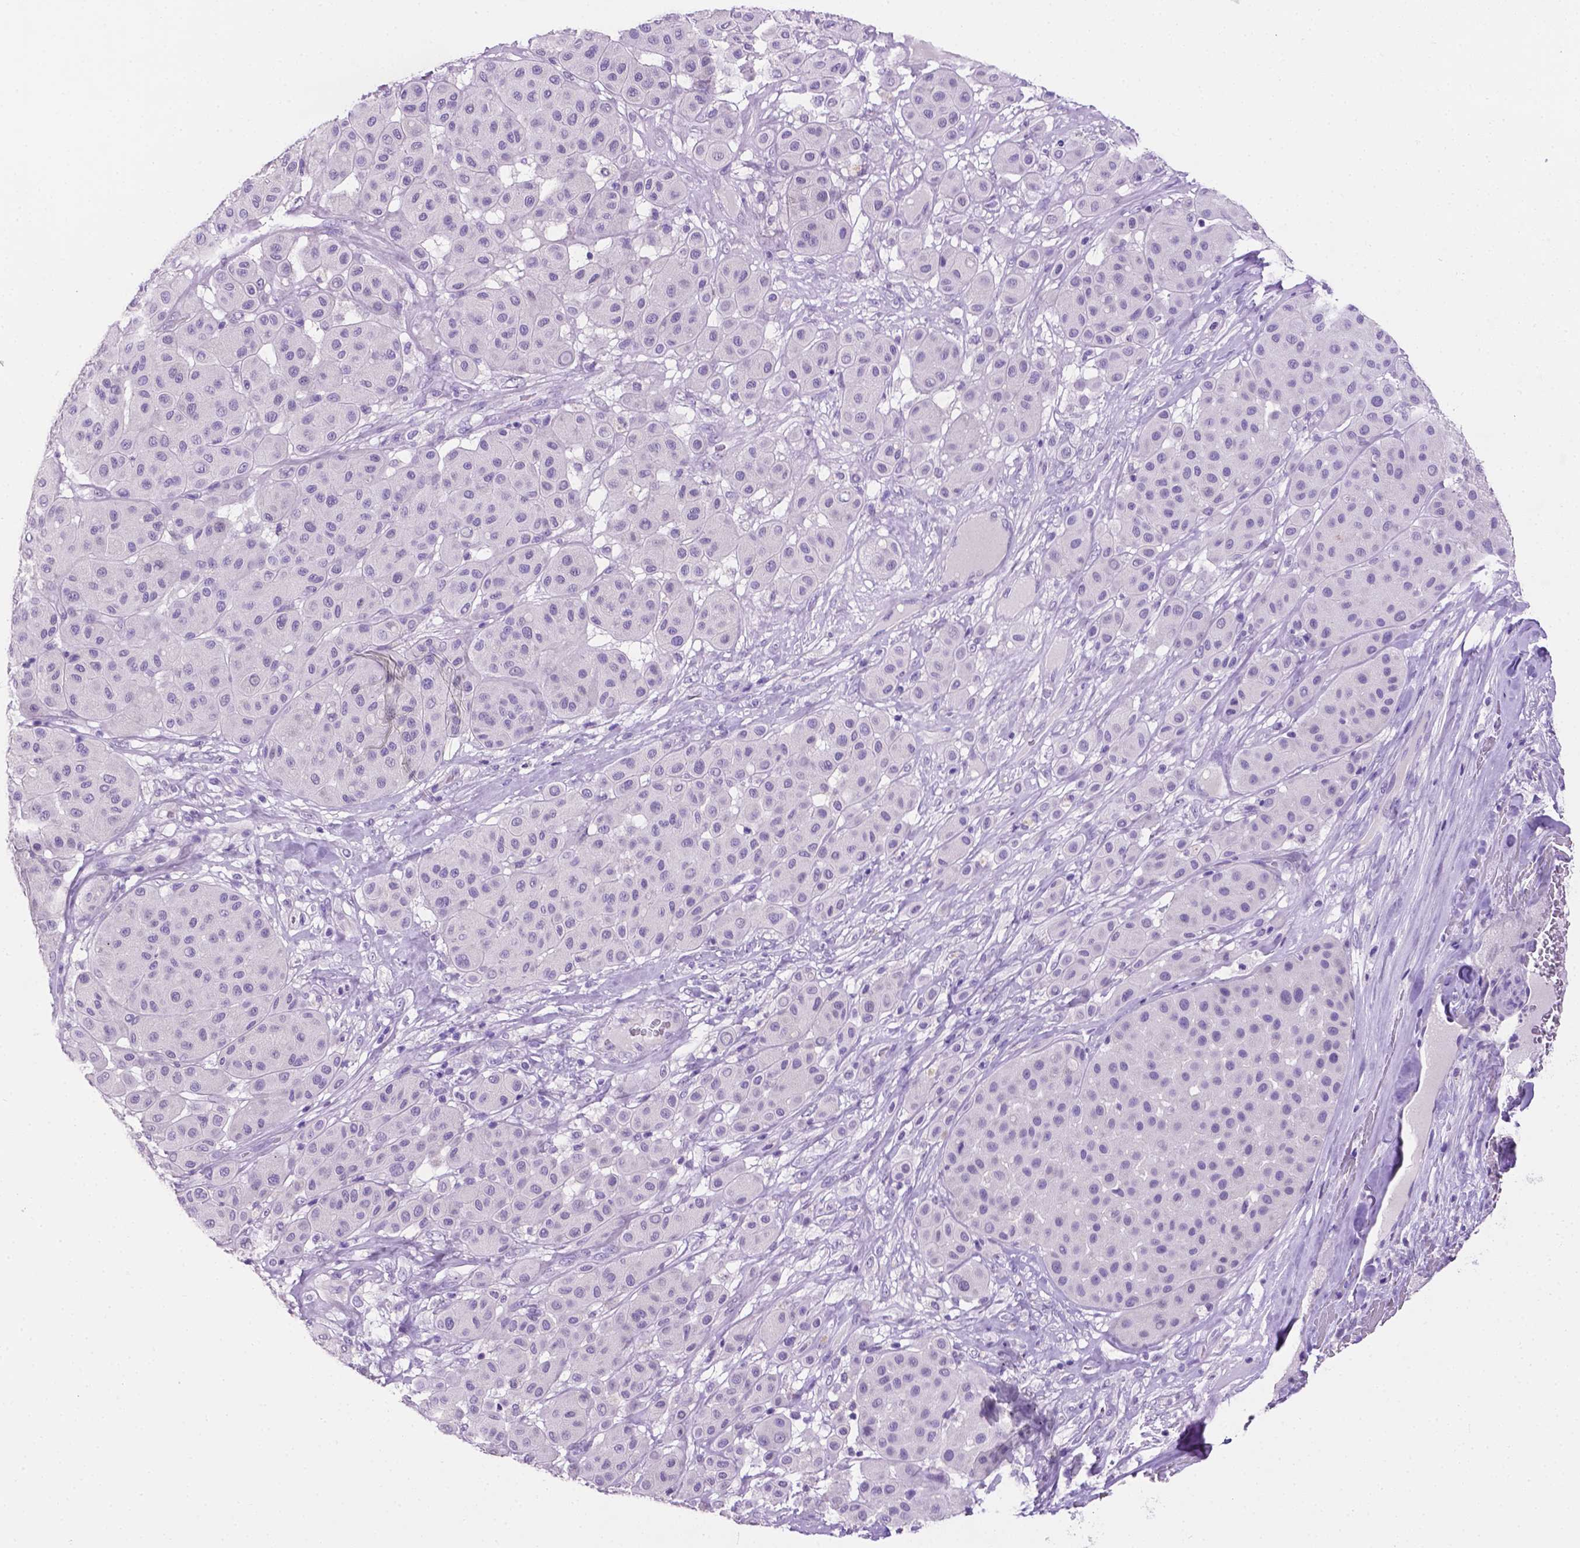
{"staining": {"intensity": "negative", "quantity": "none", "location": "none"}, "tissue": "melanoma", "cell_type": "Tumor cells", "image_type": "cancer", "snomed": [{"axis": "morphology", "description": "Malignant melanoma, Metastatic site"}, {"axis": "topography", "description": "Smooth muscle"}], "caption": "DAB immunohistochemical staining of human malignant melanoma (metastatic site) displays no significant positivity in tumor cells. (Stains: DAB immunohistochemistry with hematoxylin counter stain, Microscopy: brightfield microscopy at high magnification).", "gene": "TACSTD2", "patient": {"sex": "male", "age": 41}}